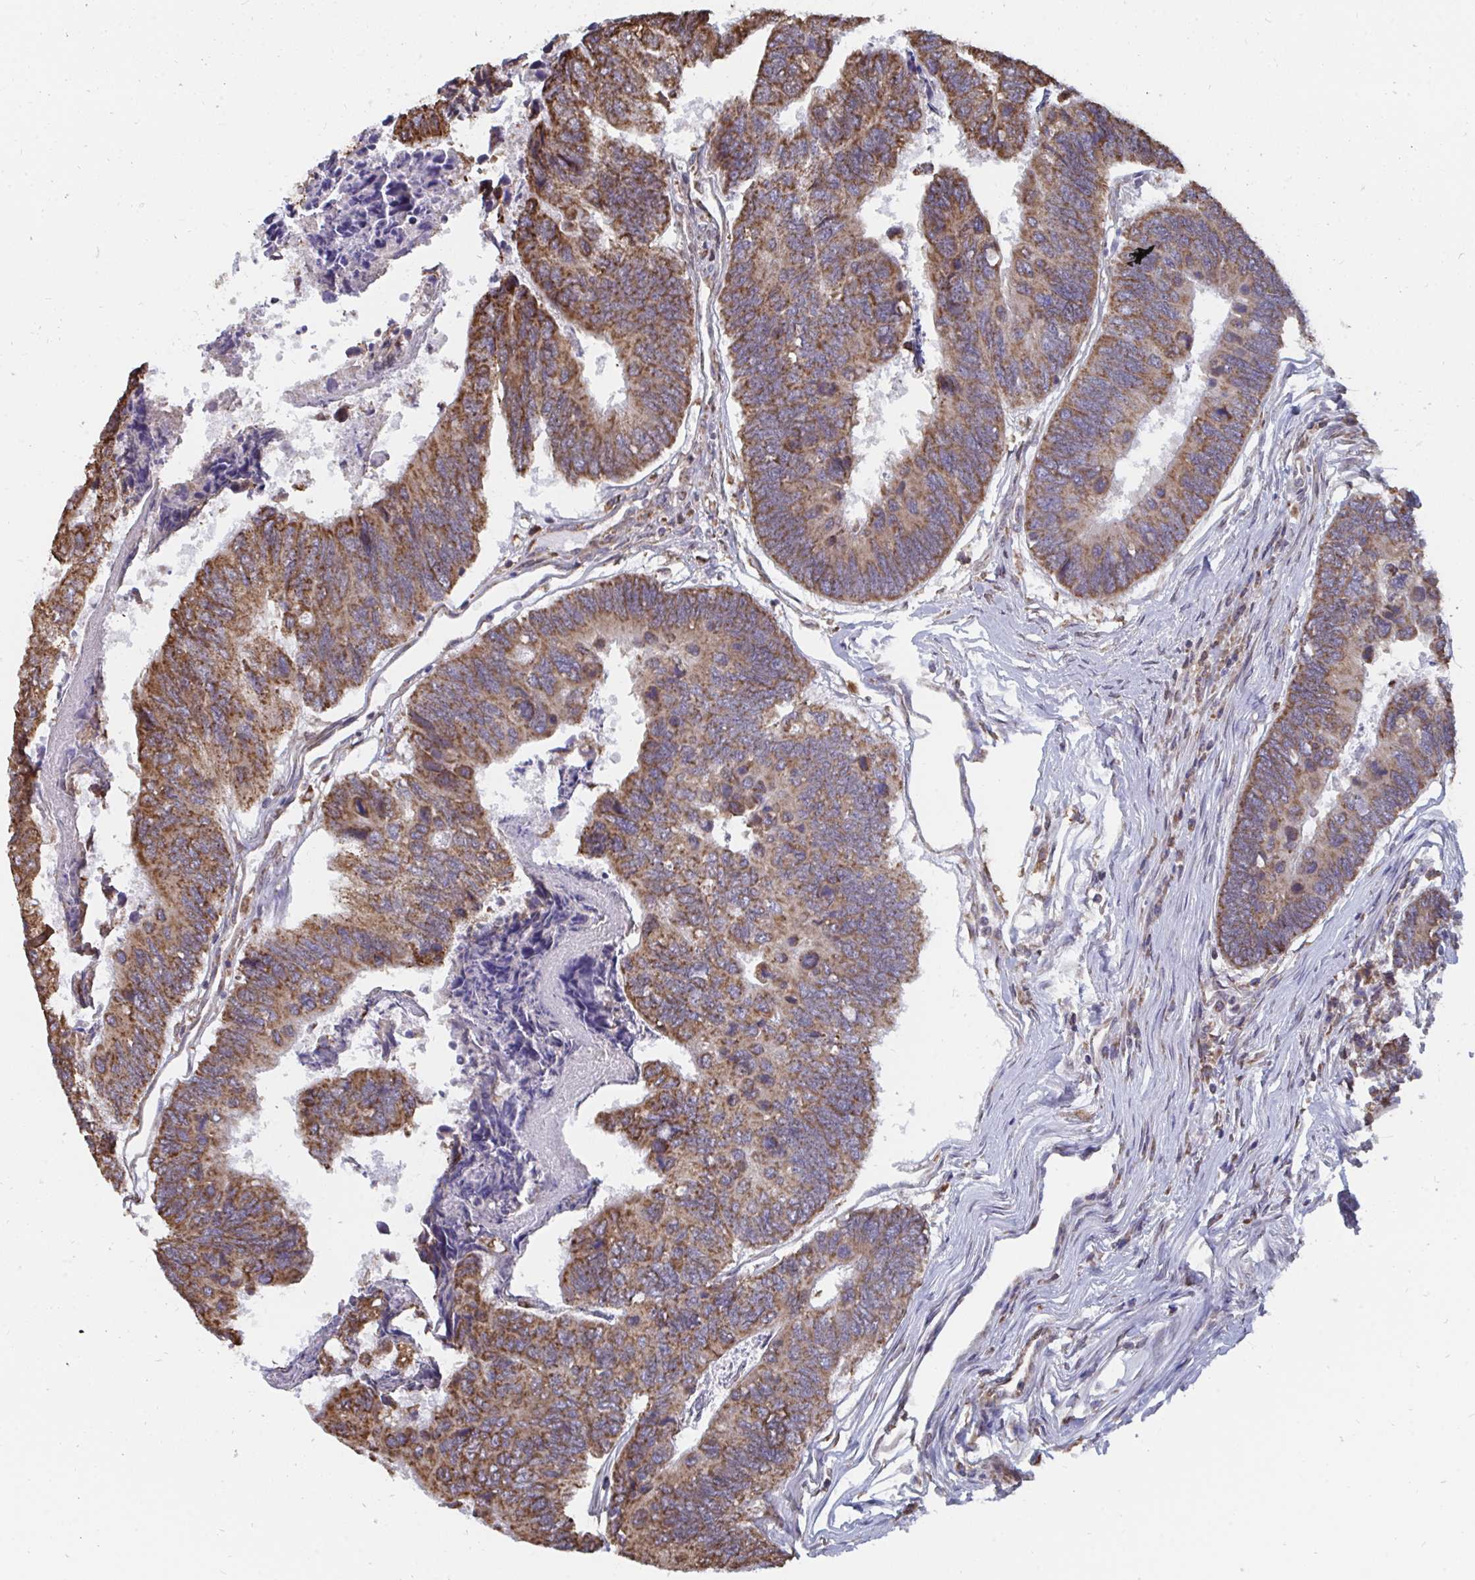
{"staining": {"intensity": "moderate", "quantity": ">75%", "location": "cytoplasmic/membranous"}, "tissue": "colorectal cancer", "cell_type": "Tumor cells", "image_type": "cancer", "snomed": [{"axis": "morphology", "description": "Adenocarcinoma, NOS"}, {"axis": "topography", "description": "Colon"}], "caption": "The immunohistochemical stain labels moderate cytoplasmic/membranous expression in tumor cells of colorectal adenocarcinoma tissue. (IHC, brightfield microscopy, high magnification).", "gene": "ELAVL1", "patient": {"sex": "female", "age": 67}}